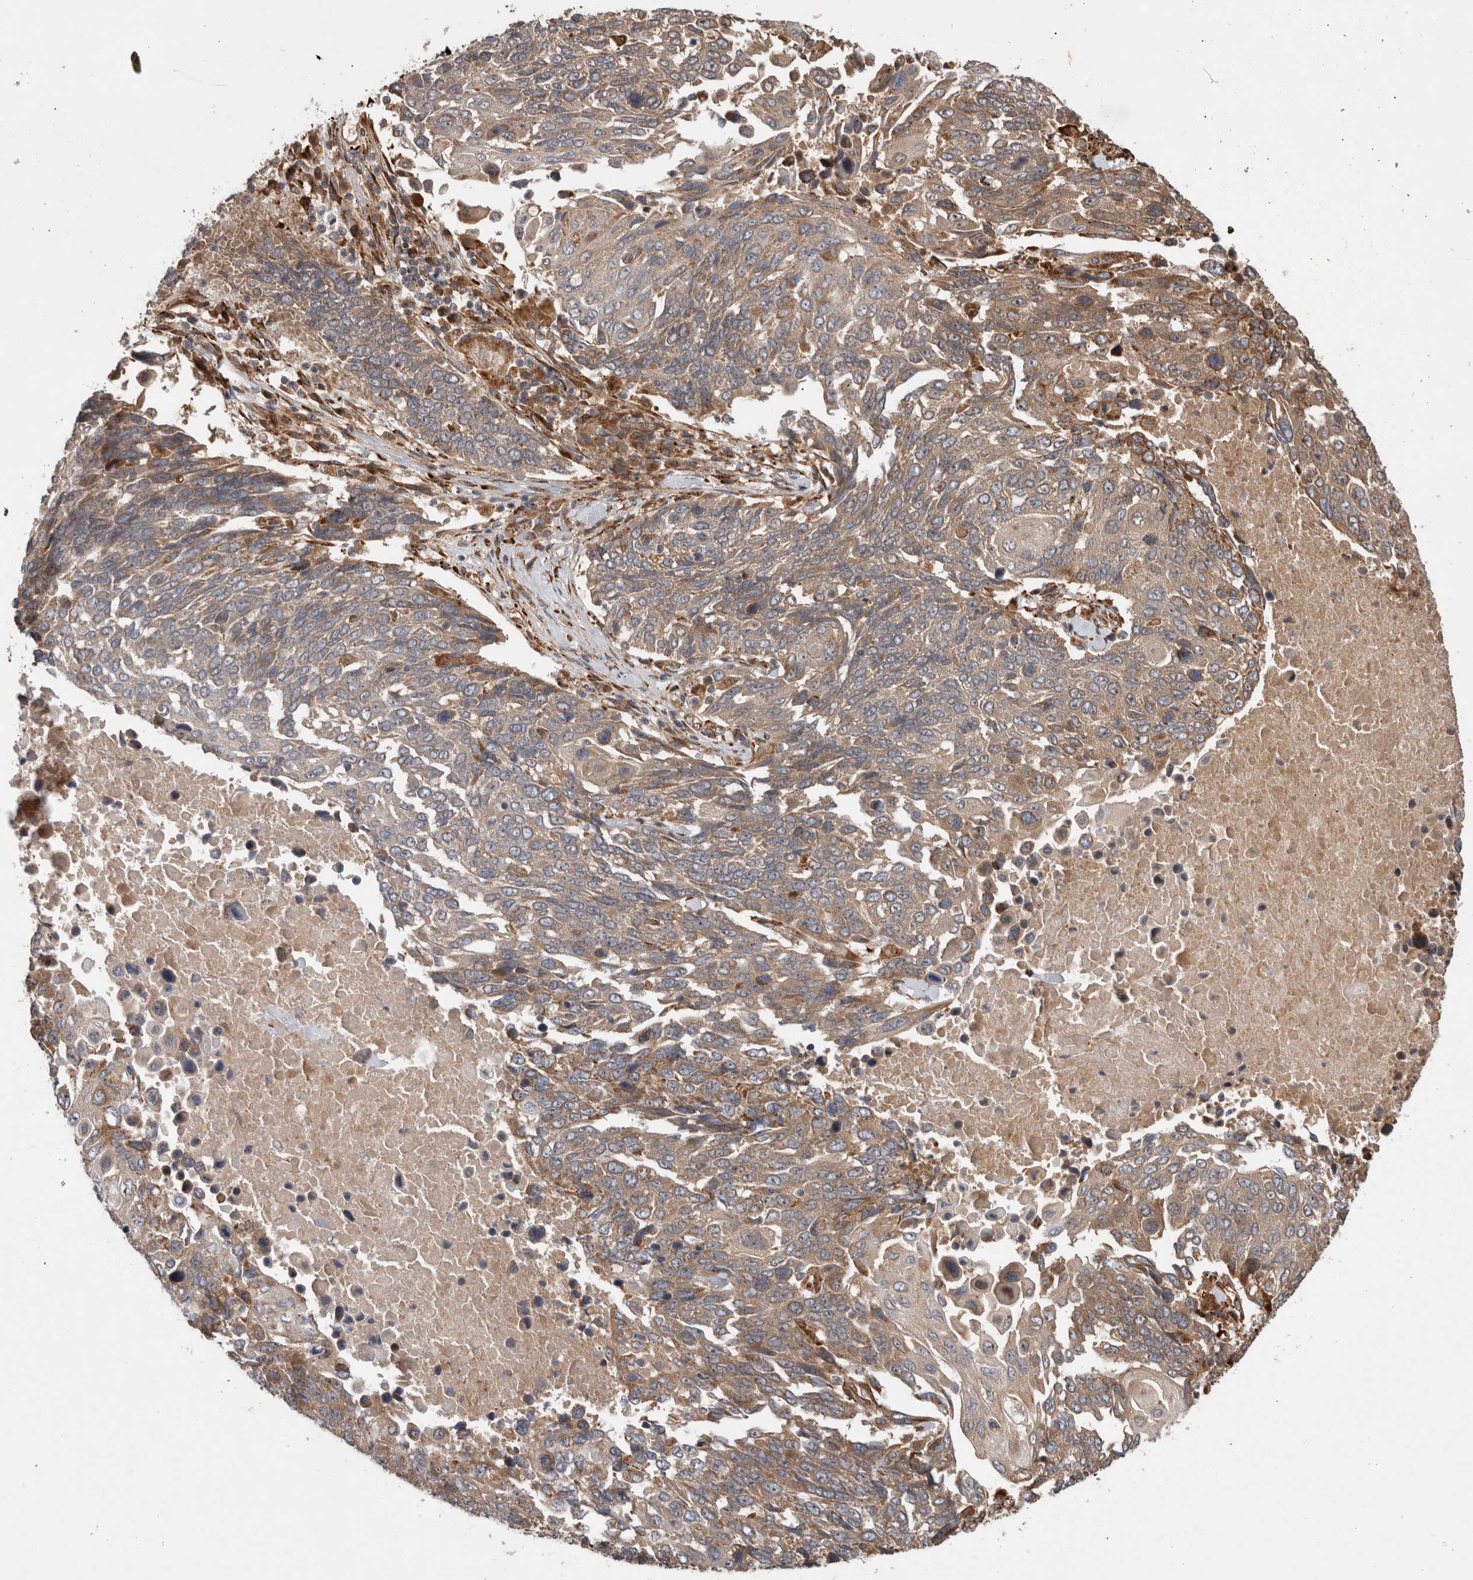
{"staining": {"intensity": "weak", "quantity": ">75%", "location": "cytoplasmic/membranous"}, "tissue": "lung cancer", "cell_type": "Tumor cells", "image_type": "cancer", "snomed": [{"axis": "morphology", "description": "Squamous cell carcinoma, NOS"}, {"axis": "topography", "description": "Lung"}], "caption": "Immunohistochemistry staining of lung cancer, which shows low levels of weak cytoplasmic/membranous staining in approximately >75% of tumor cells indicating weak cytoplasmic/membranous protein expression. The staining was performed using DAB (3,3'-diaminobenzidine) (brown) for protein detection and nuclei were counterstained in hematoxylin (blue).", "gene": "TUBD1", "patient": {"sex": "male", "age": 66}}